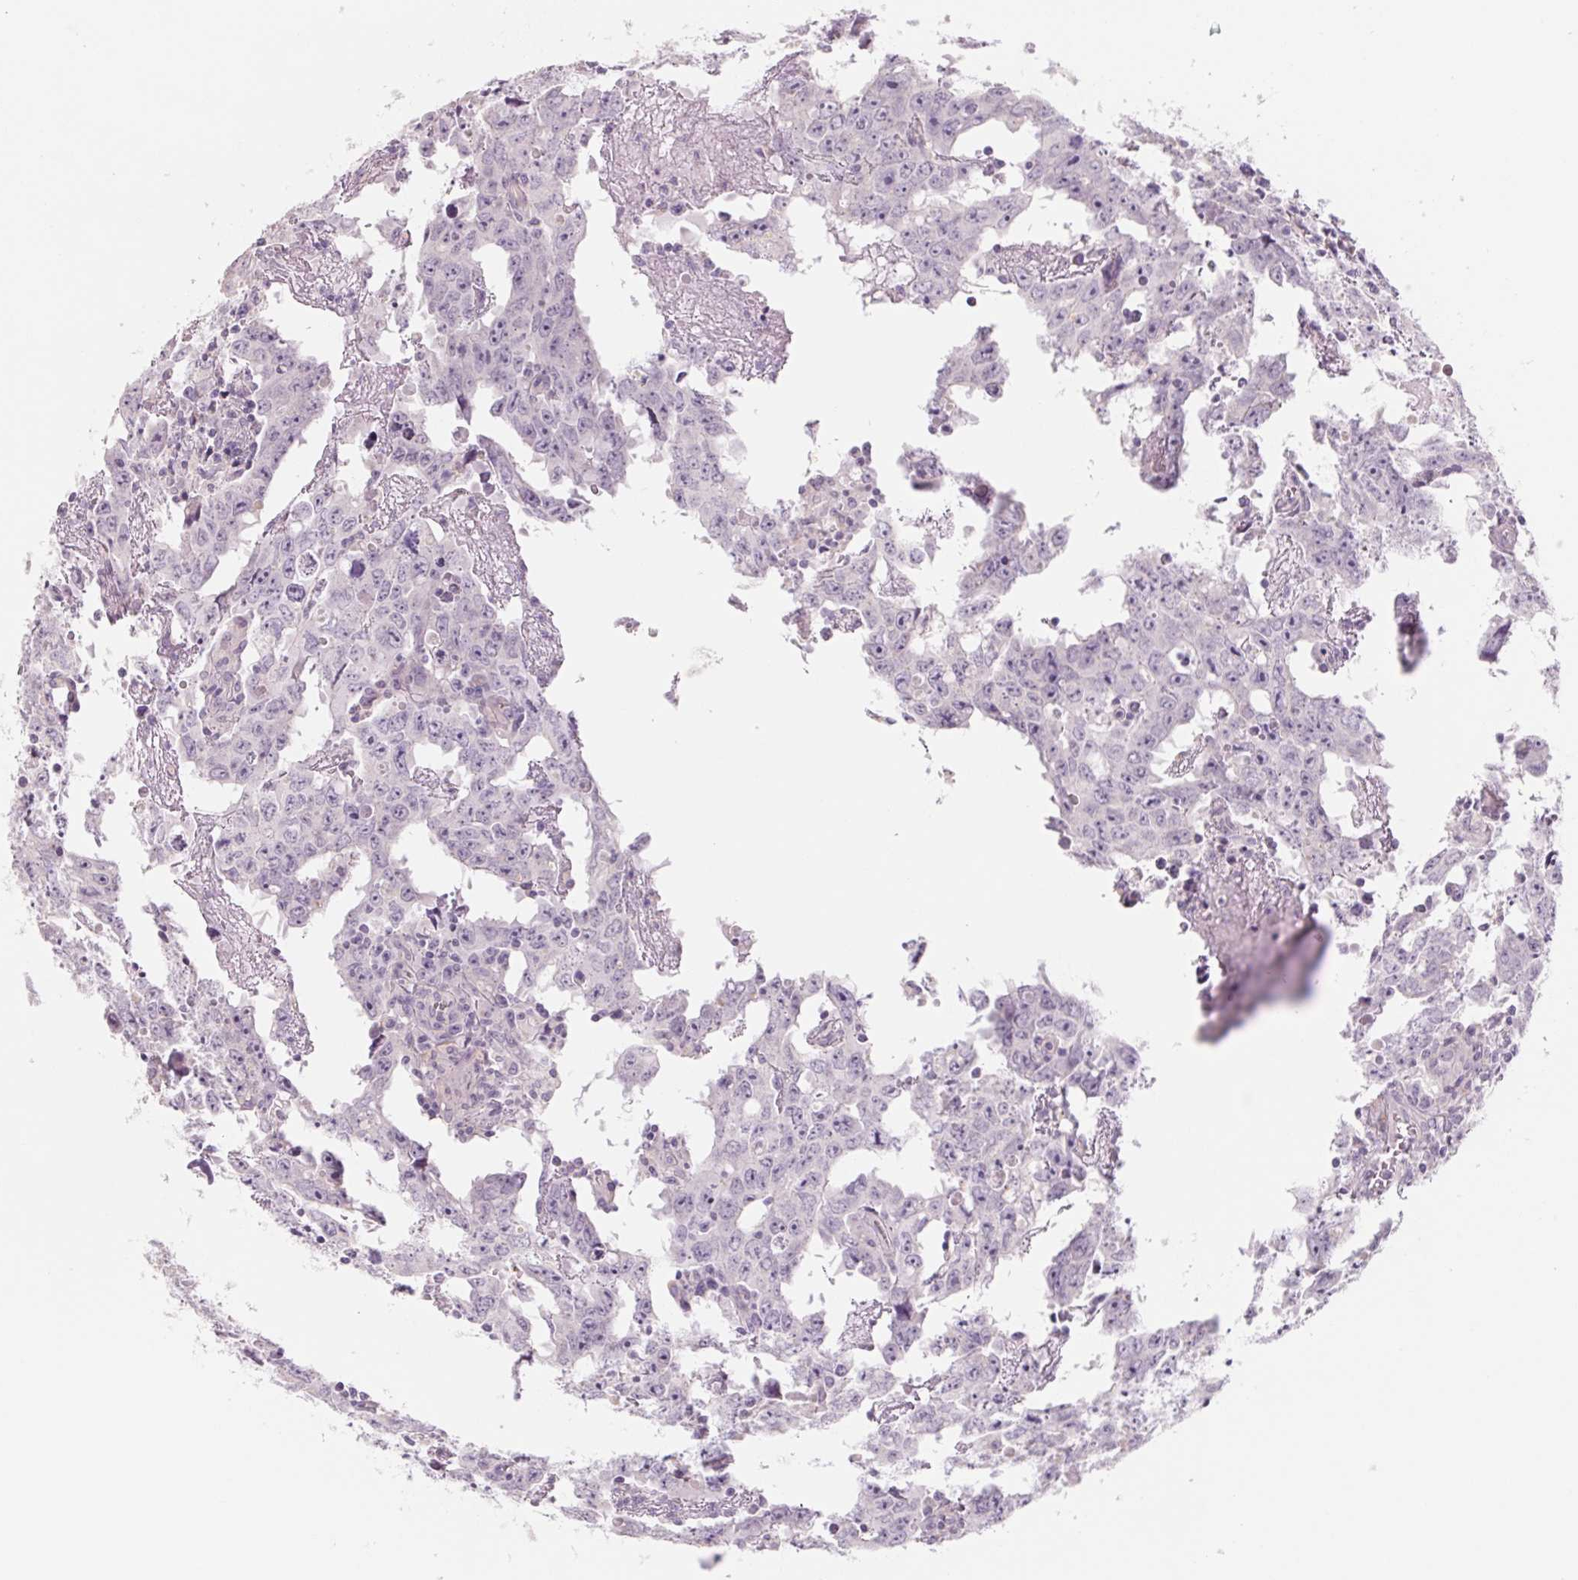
{"staining": {"intensity": "negative", "quantity": "none", "location": "none"}, "tissue": "testis cancer", "cell_type": "Tumor cells", "image_type": "cancer", "snomed": [{"axis": "morphology", "description": "Carcinoma, Embryonal, NOS"}, {"axis": "topography", "description": "Testis"}], "caption": "This is an IHC micrograph of human testis cancer (embryonal carcinoma). There is no expression in tumor cells.", "gene": "POU1F1", "patient": {"sex": "male", "age": 22}}